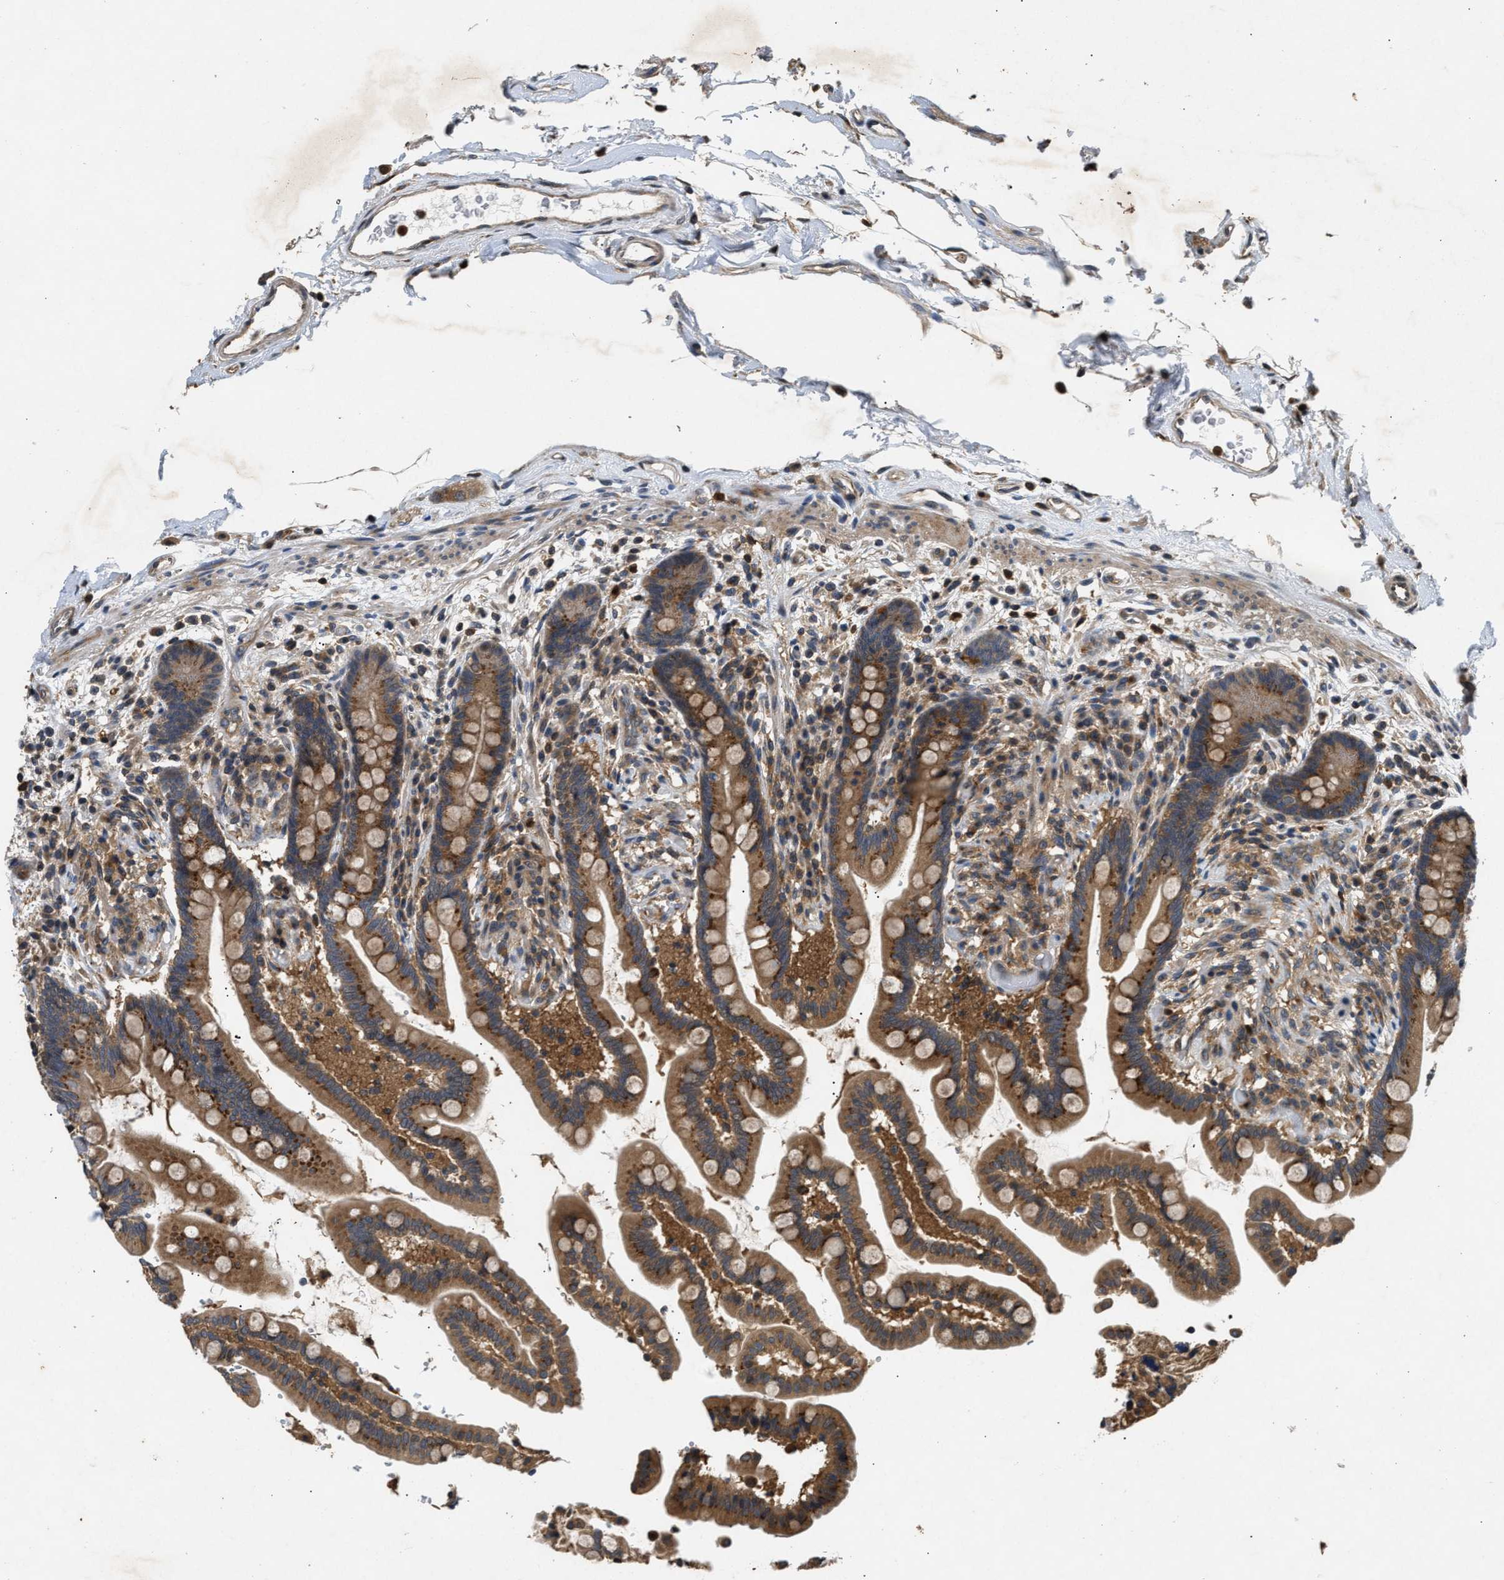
{"staining": {"intensity": "moderate", "quantity": ">75%", "location": "cytoplasmic/membranous"}, "tissue": "colon", "cell_type": "Endothelial cells", "image_type": "normal", "snomed": [{"axis": "morphology", "description": "Normal tissue, NOS"}, {"axis": "topography", "description": "Colon"}], "caption": "DAB immunohistochemical staining of normal colon reveals moderate cytoplasmic/membranous protein positivity in about >75% of endothelial cells.", "gene": "CHUK", "patient": {"sex": "male", "age": 73}}